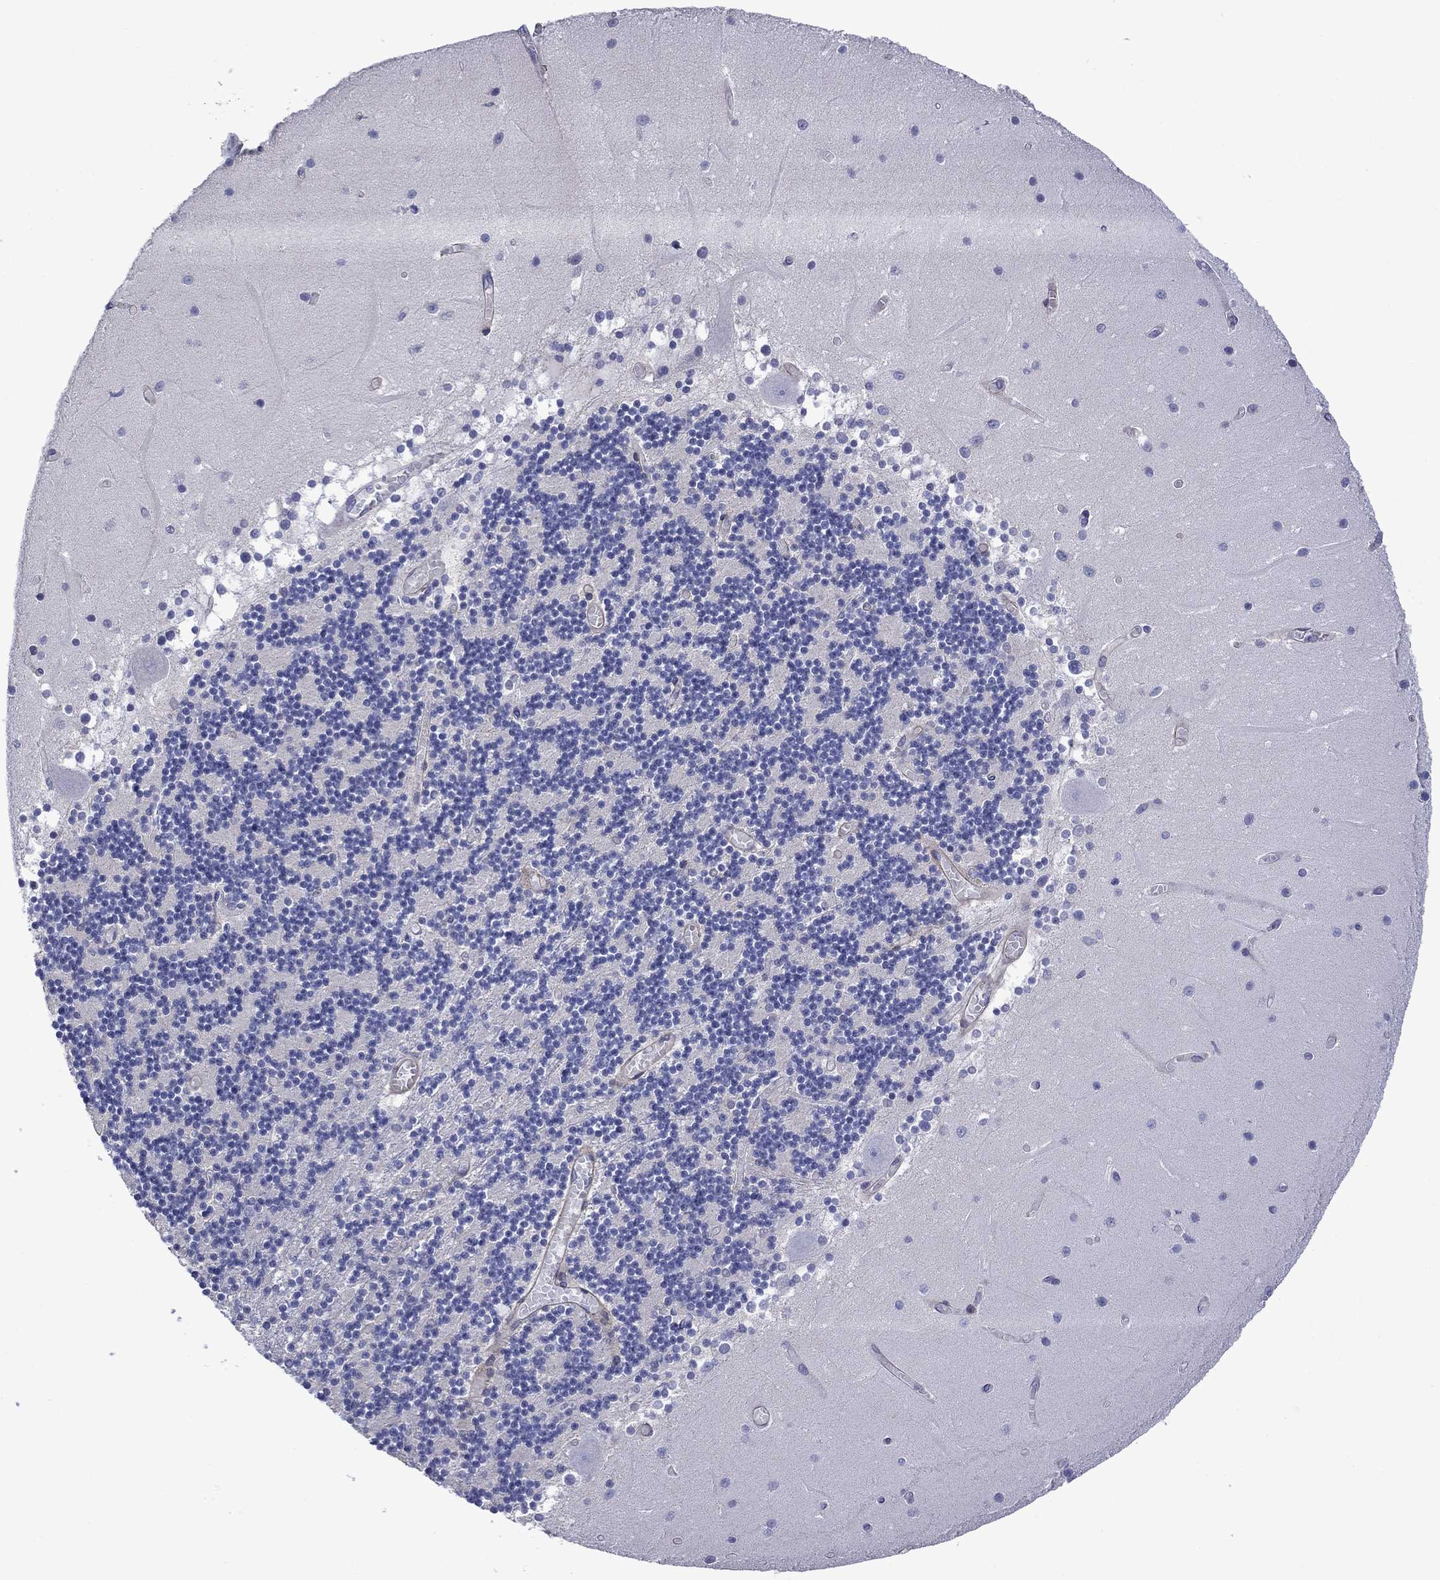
{"staining": {"intensity": "negative", "quantity": "none", "location": "none"}, "tissue": "cerebellum", "cell_type": "Cells in granular layer", "image_type": "normal", "snomed": [{"axis": "morphology", "description": "Normal tissue, NOS"}, {"axis": "topography", "description": "Cerebellum"}], "caption": "Cerebellum was stained to show a protein in brown. There is no significant positivity in cells in granular layer. The staining was performed using DAB (3,3'-diaminobenzidine) to visualize the protein expression in brown, while the nuclei were stained in blue with hematoxylin (Magnification: 20x).", "gene": "HSPG2", "patient": {"sex": "female", "age": 28}}